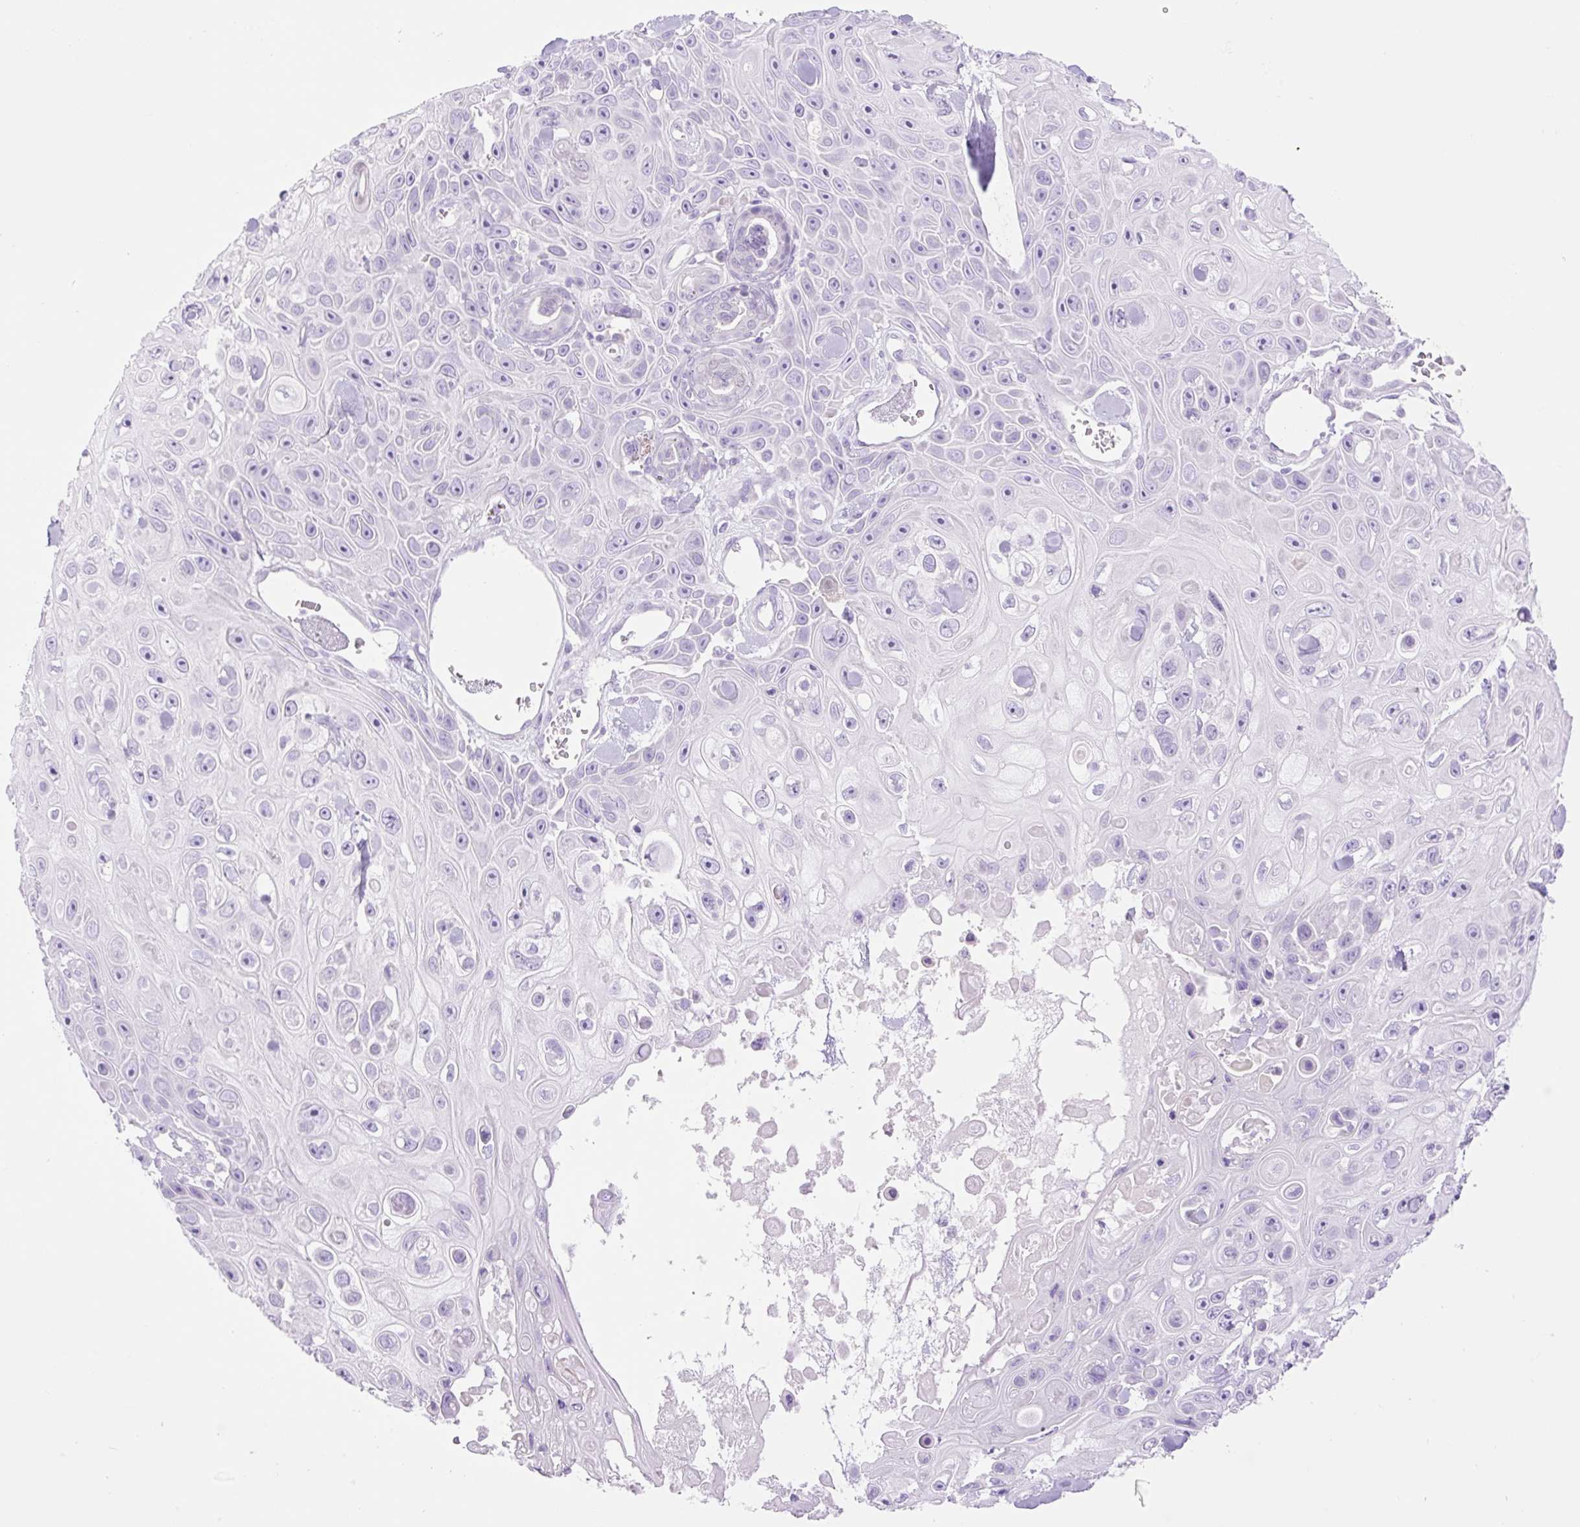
{"staining": {"intensity": "negative", "quantity": "none", "location": "none"}, "tissue": "skin cancer", "cell_type": "Tumor cells", "image_type": "cancer", "snomed": [{"axis": "morphology", "description": "Squamous cell carcinoma, NOS"}, {"axis": "topography", "description": "Skin"}], "caption": "High magnification brightfield microscopy of skin cancer (squamous cell carcinoma) stained with DAB (brown) and counterstained with hematoxylin (blue): tumor cells show no significant staining.", "gene": "SLC25A40", "patient": {"sex": "male", "age": 82}}